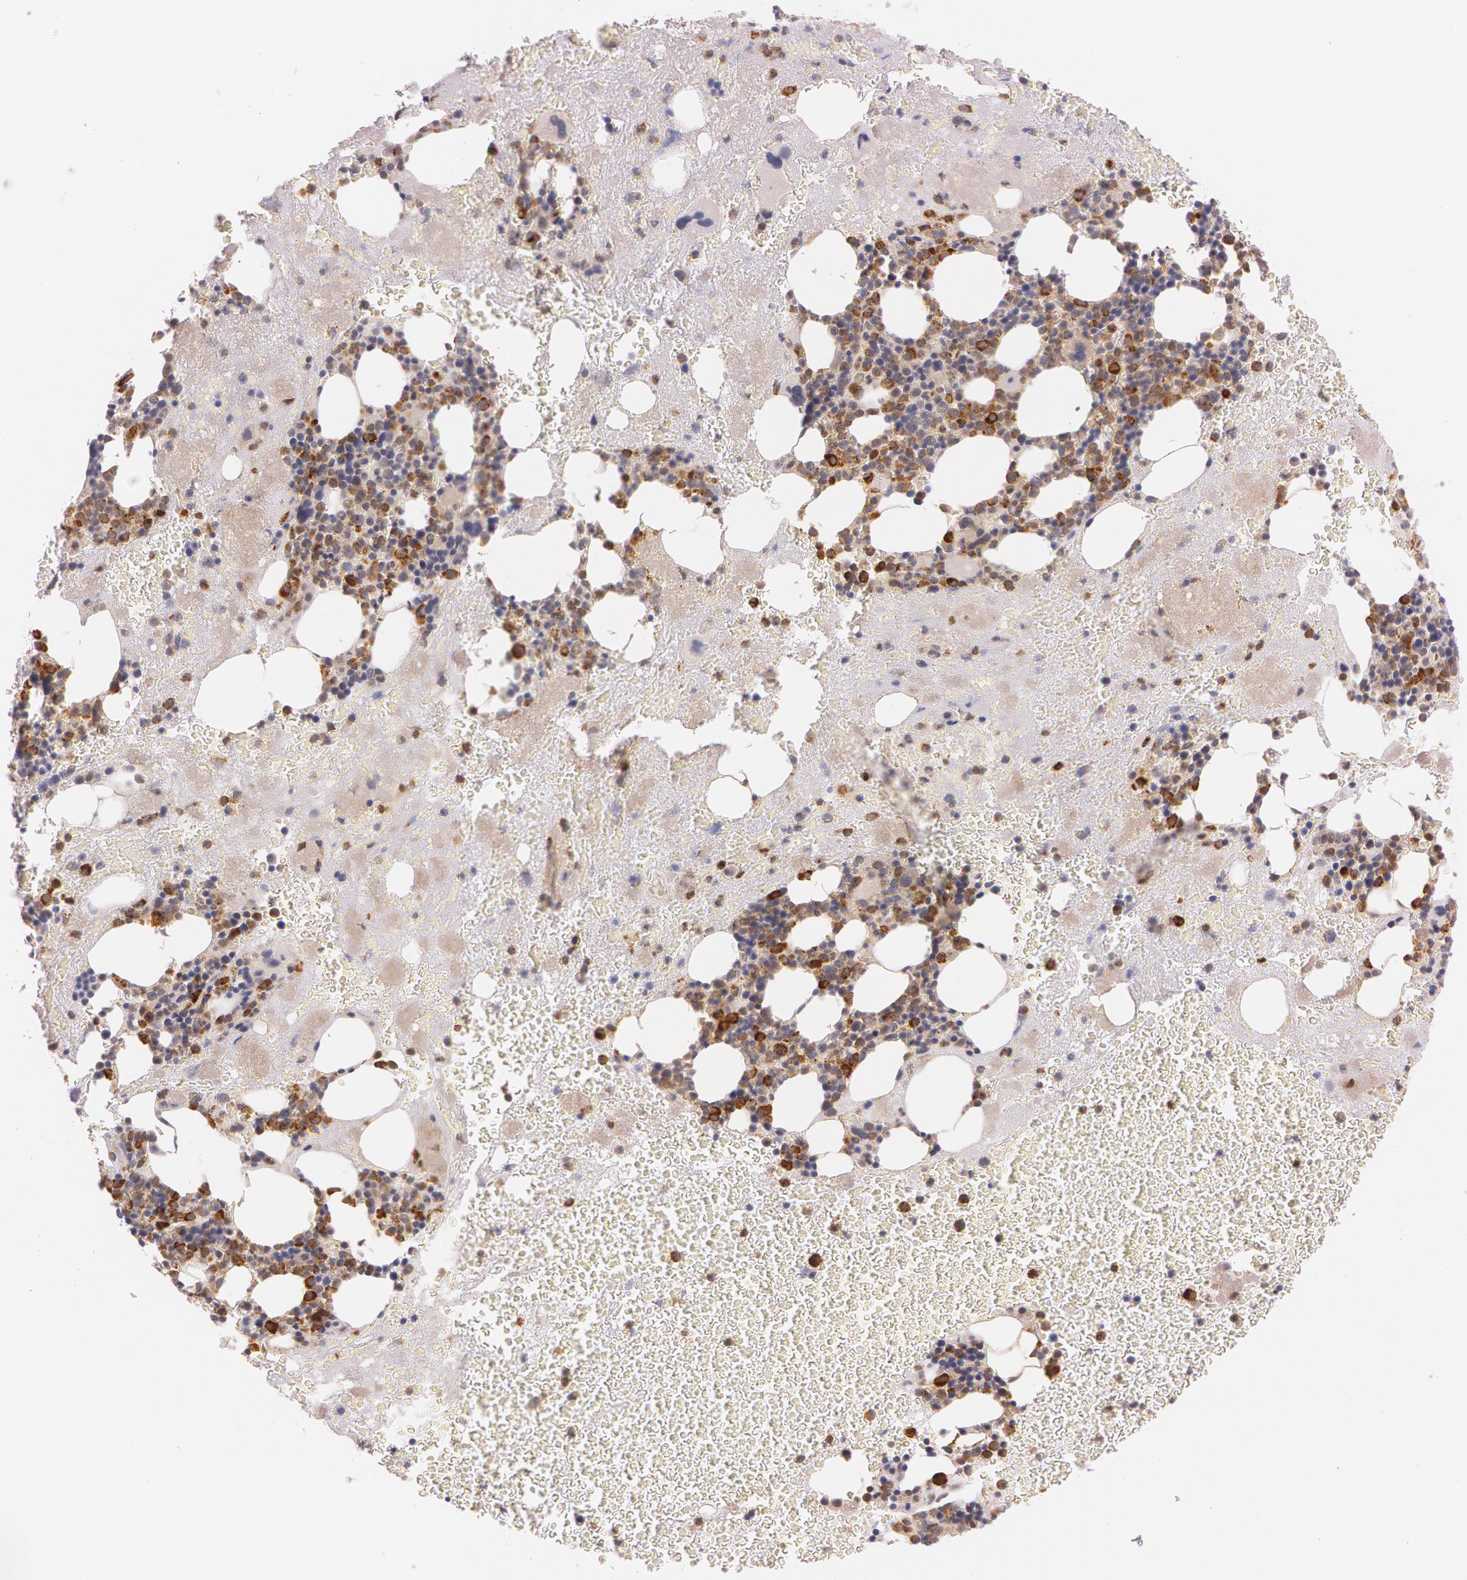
{"staining": {"intensity": "moderate", "quantity": "25%-75%", "location": "cytoplasmic/membranous"}, "tissue": "bone marrow", "cell_type": "Hematopoietic cells", "image_type": "normal", "snomed": [{"axis": "morphology", "description": "Normal tissue, NOS"}, {"axis": "topography", "description": "Bone marrow"}], "caption": "Normal bone marrow displays moderate cytoplasmic/membranous expression in approximately 25%-75% of hematopoietic cells.", "gene": "ATG2B", "patient": {"sex": "male", "age": 76}}